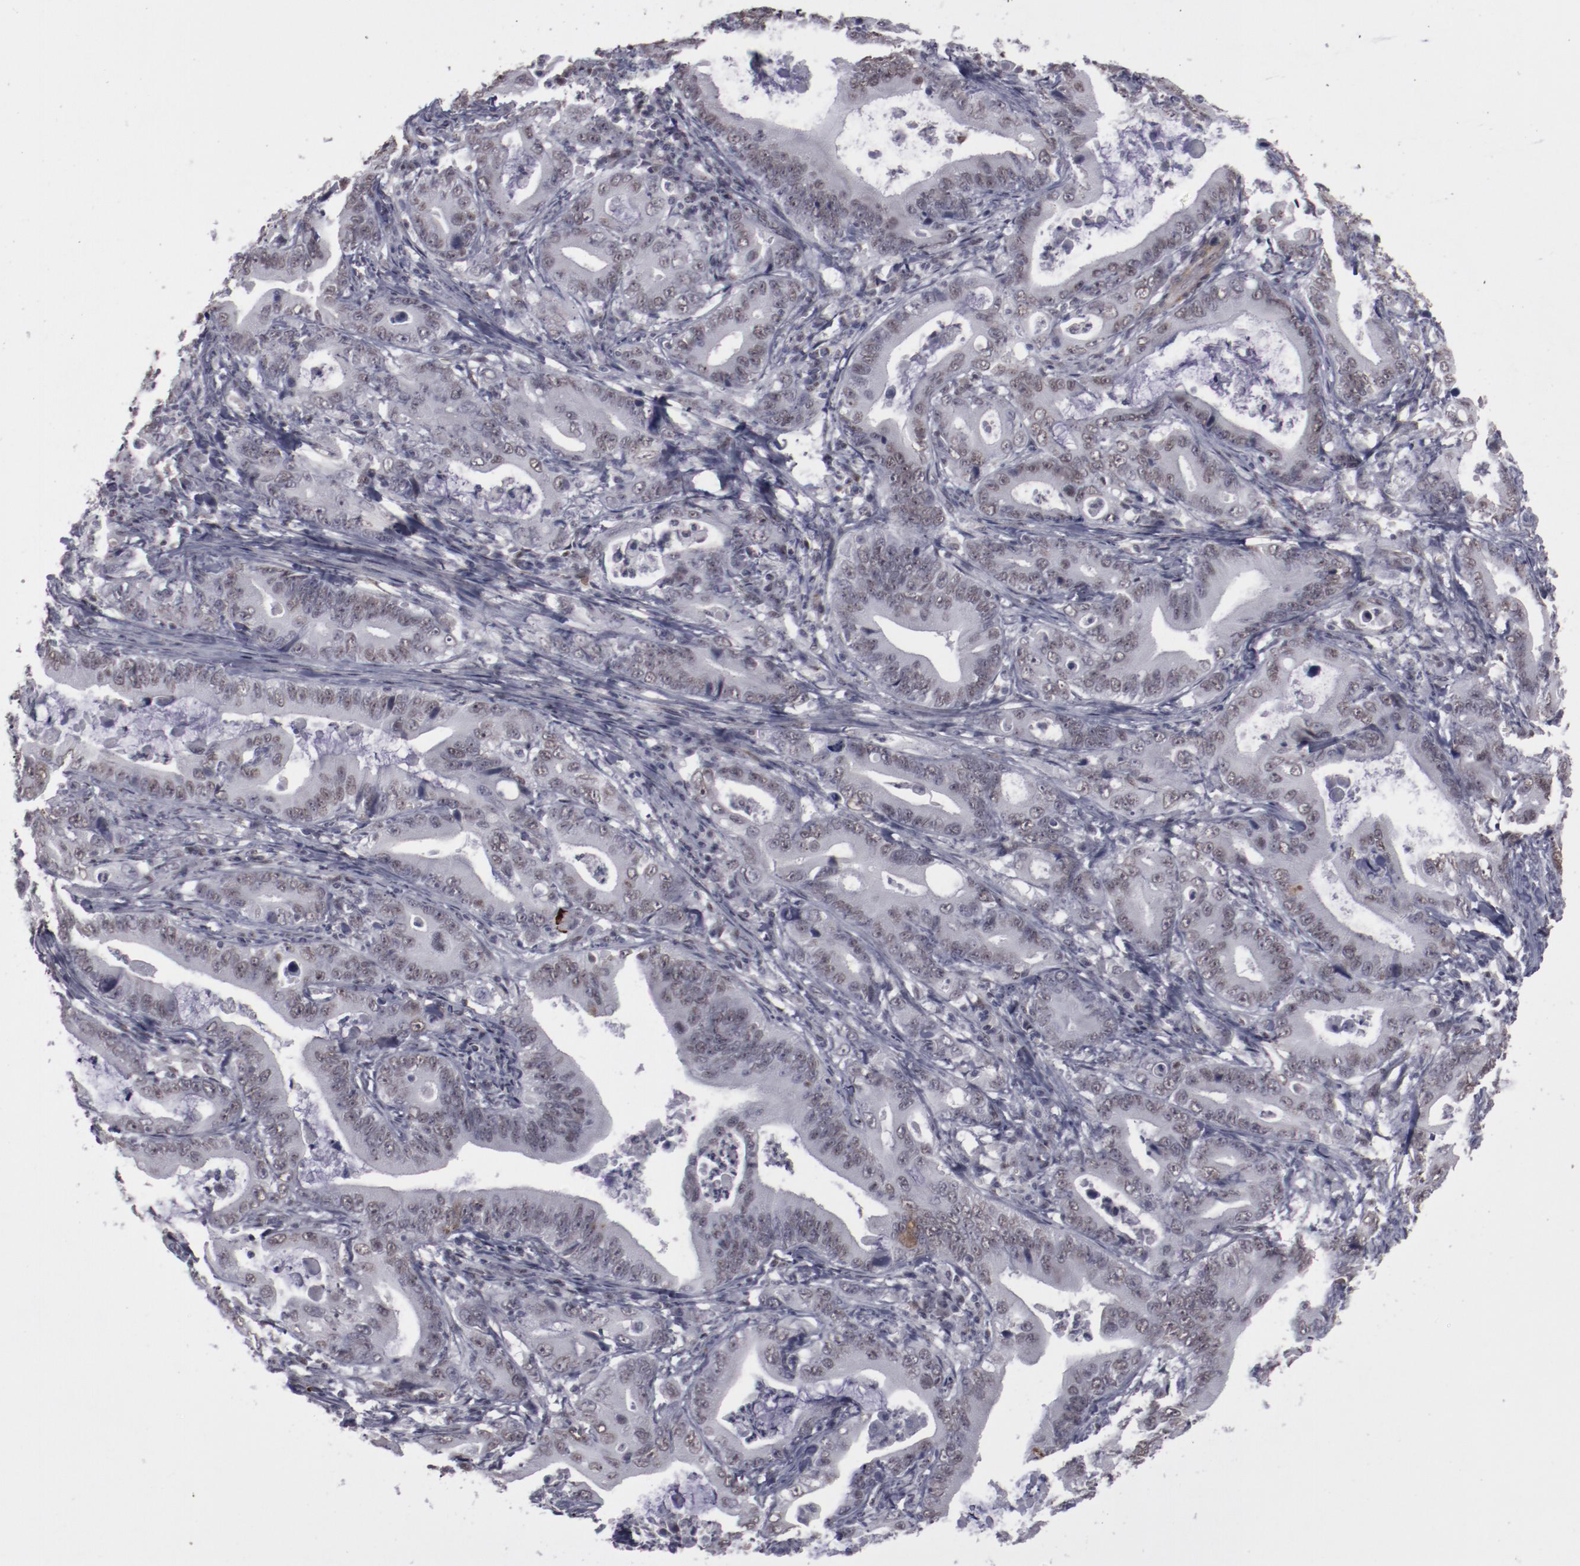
{"staining": {"intensity": "negative", "quantity": "none", "location": "none"}, "tissue": "stomach cancer", "cell_type": "Tumor cells", "image_type": "cancer", "snomed": [{"axis": "morphology", "description": "Adenocarcinoma, NOS"}, {"axis": "topography", "description": "Stomach, upper"}], "caption": "This is a micrograph of immunohistochemistry staining of adenocarcinoma (stomach), which shows no expression in tumor cells.", "gene": "LEF1", "patient": {"sex": "male", "age": 63}}